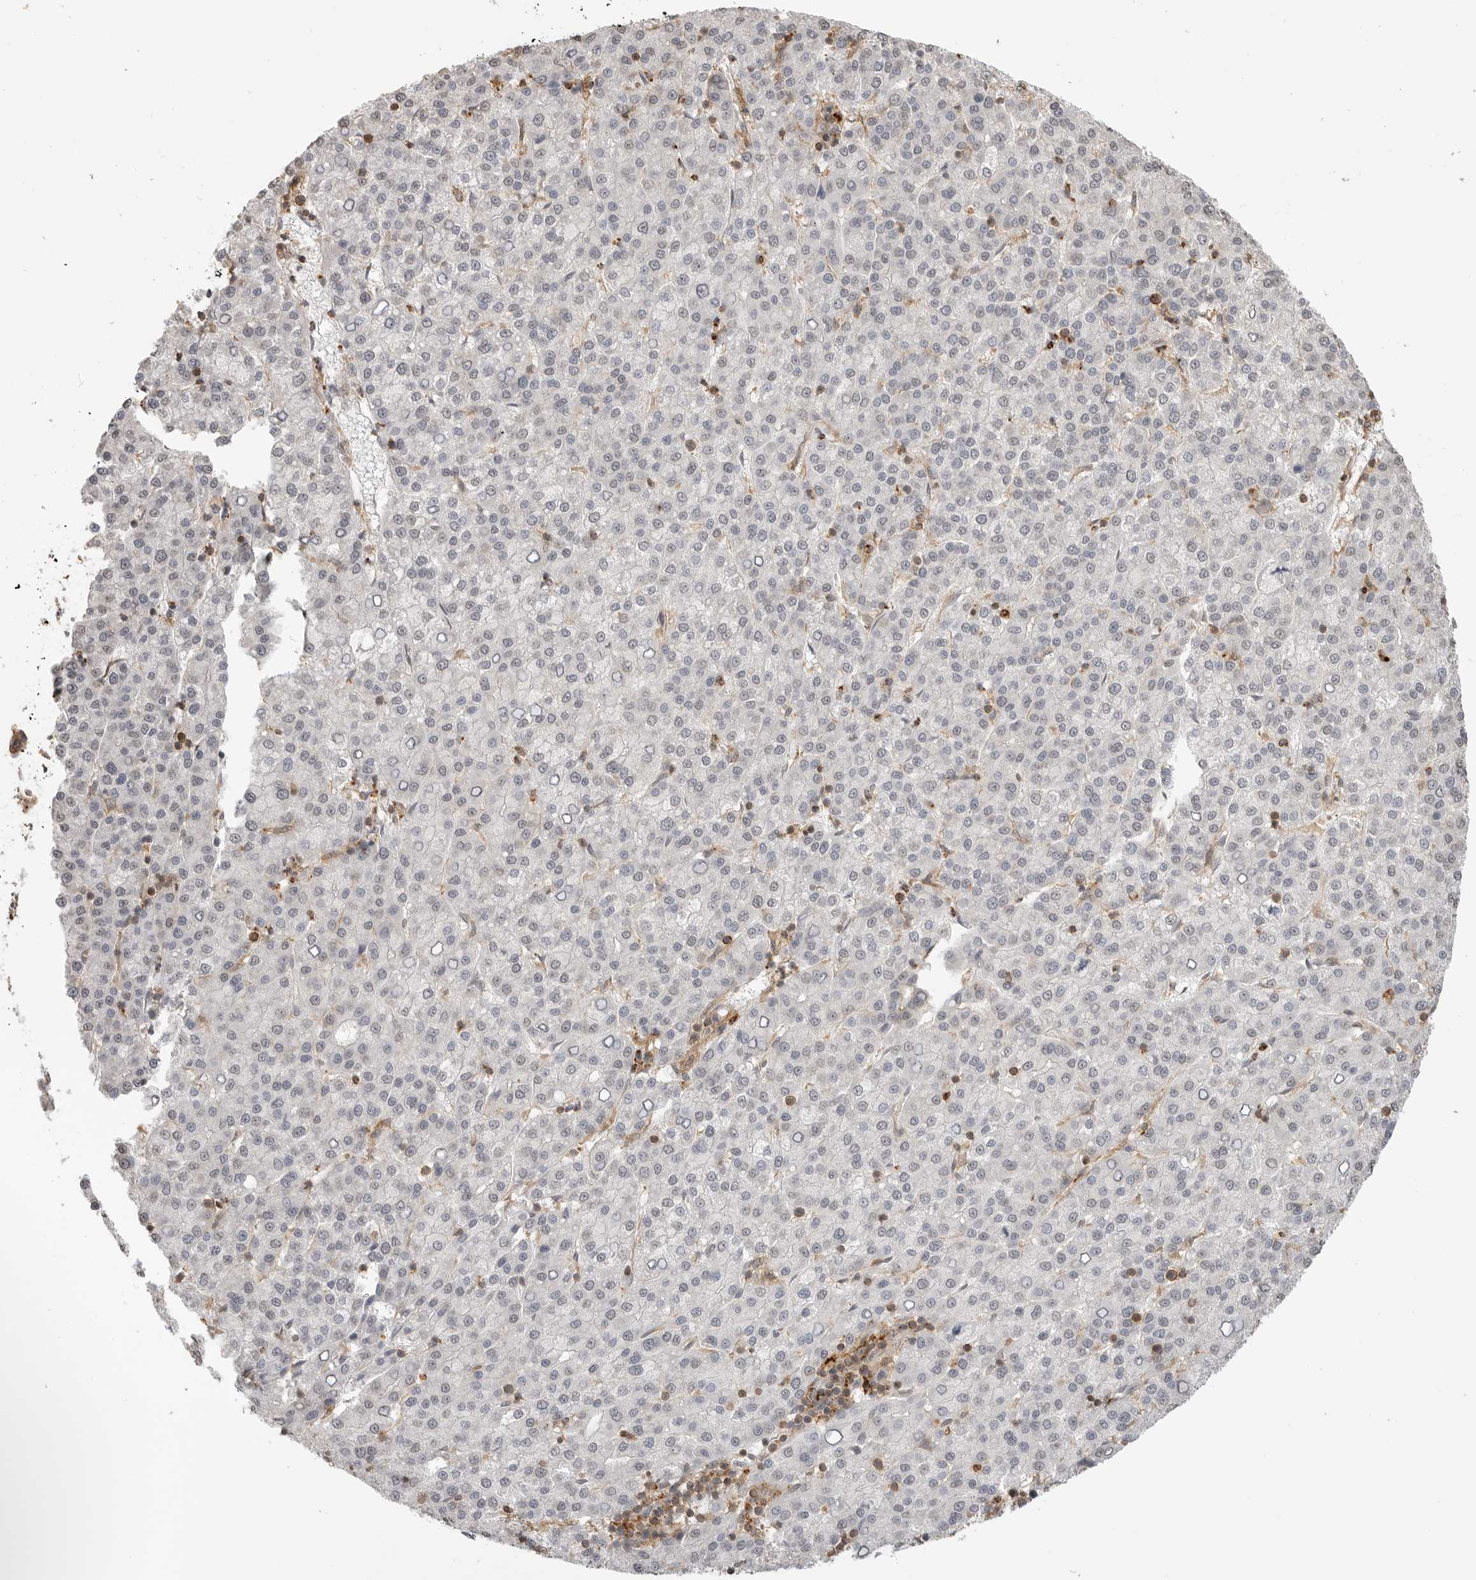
{"staining": {"intensity": "negative", "quantity": "none", "location": "none"}, "tissue": "liver cancer", "cell_type": "Tumor cells", "image_type": "cancer", "snomed": [{"axis": "morphology", "description": "Carcinoma, Hepatocellular, NOS"}, {"axis": "topography", "description": "Liver"}], "caption": "Immunohistochemistry of human liver cancer (hepatocellular carcinoma) reveals no expression in tumor cells.", "gene": "GPC2", "patient": {"sex": "female", "age": 58}}